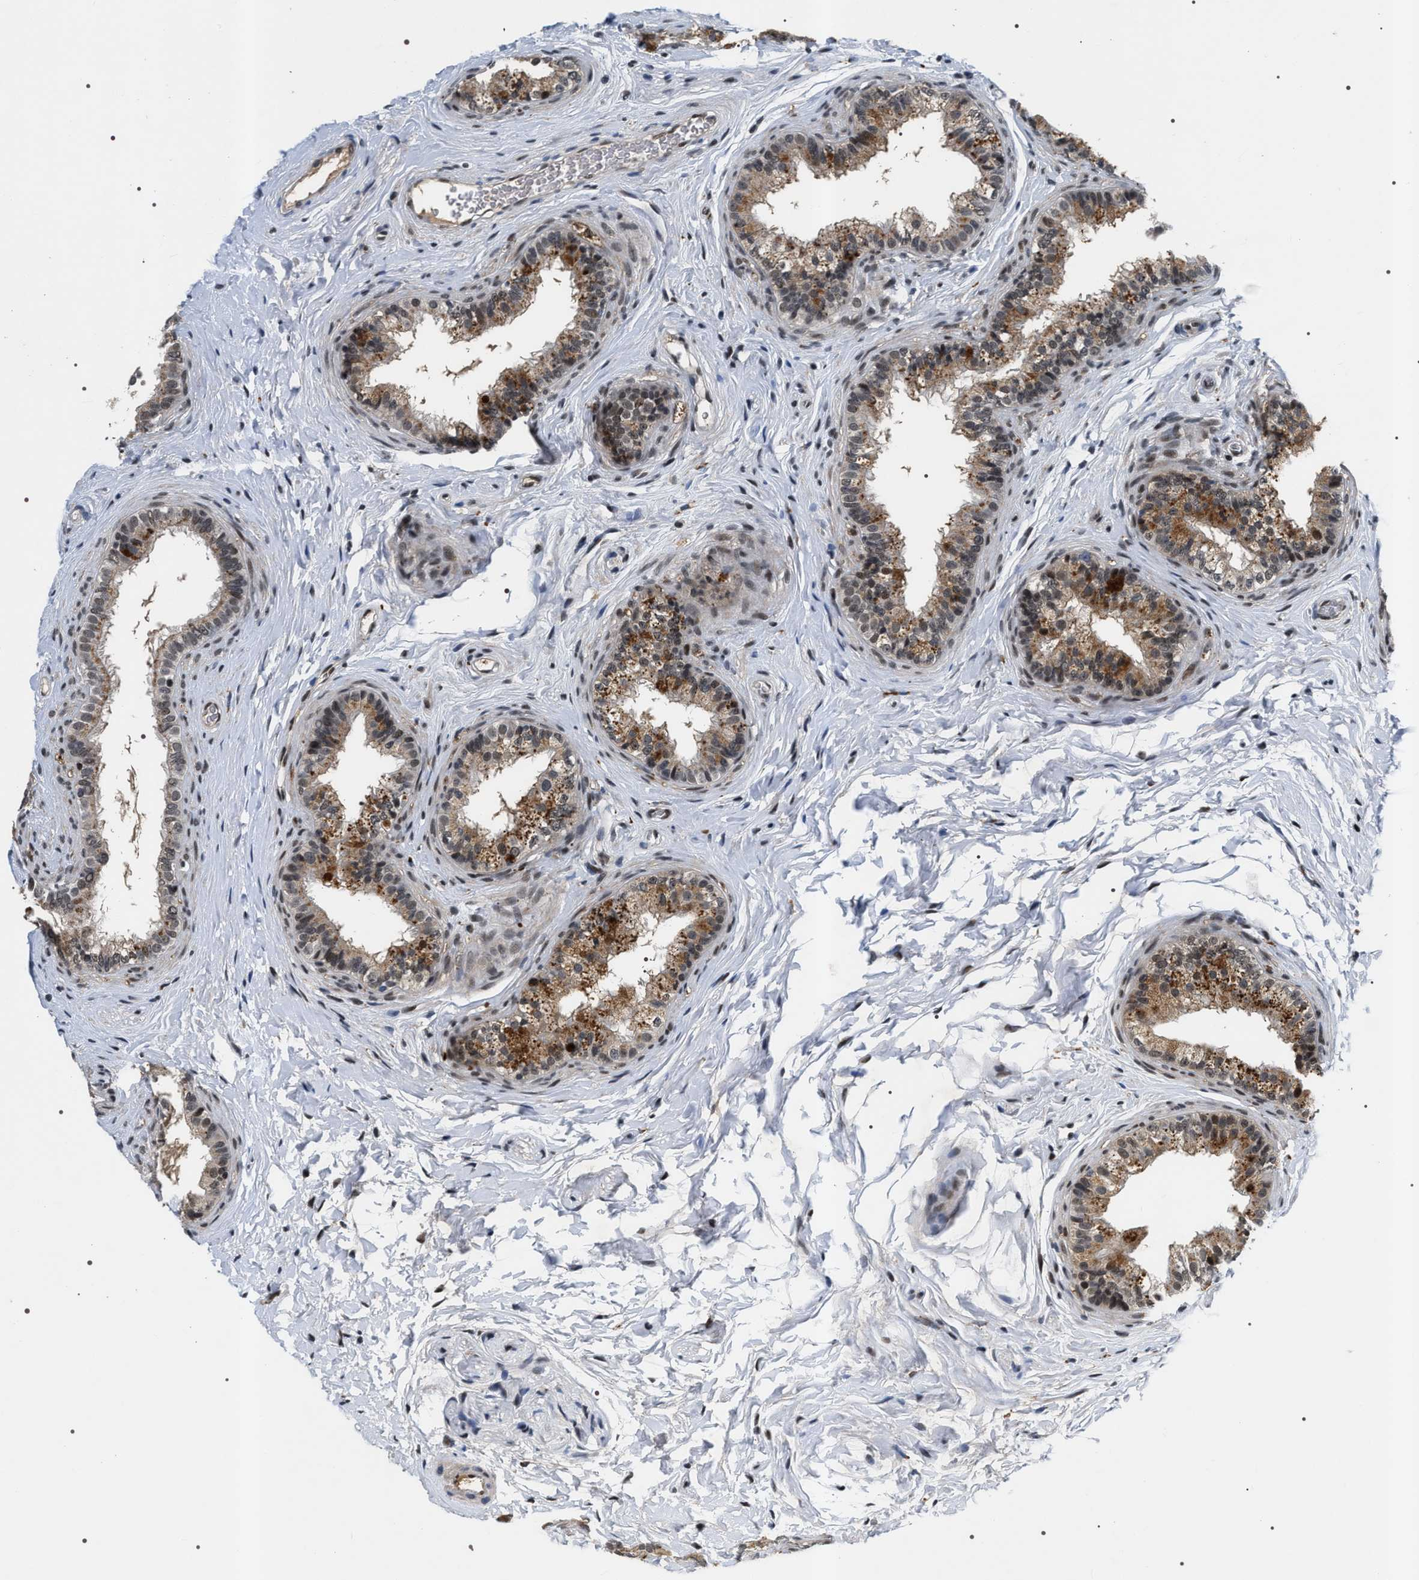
{"staining": {"intensity": "moderate", "quantity": ">75%", "location": "cytoplasmic/membranous,nuclear"}, "tissue": "epididymis", "cell_type": "Glandular cells", "image_type": "normal", "snomed": [{"axis": "morphology", "description": "Normal tissue, NOS"}, {"axis": "topography", "description": "Testis"}, {"axis": "topography", "description": "Epididymis"}], "caption": "Epididymis stained for a protein (brown) demonstrates moderate cytoplasmic/membranous,nuclear positive expression in about >75% of glandular cells.", "gene": "C7orf25", "patient": {"sex": "male", "age": 36}}